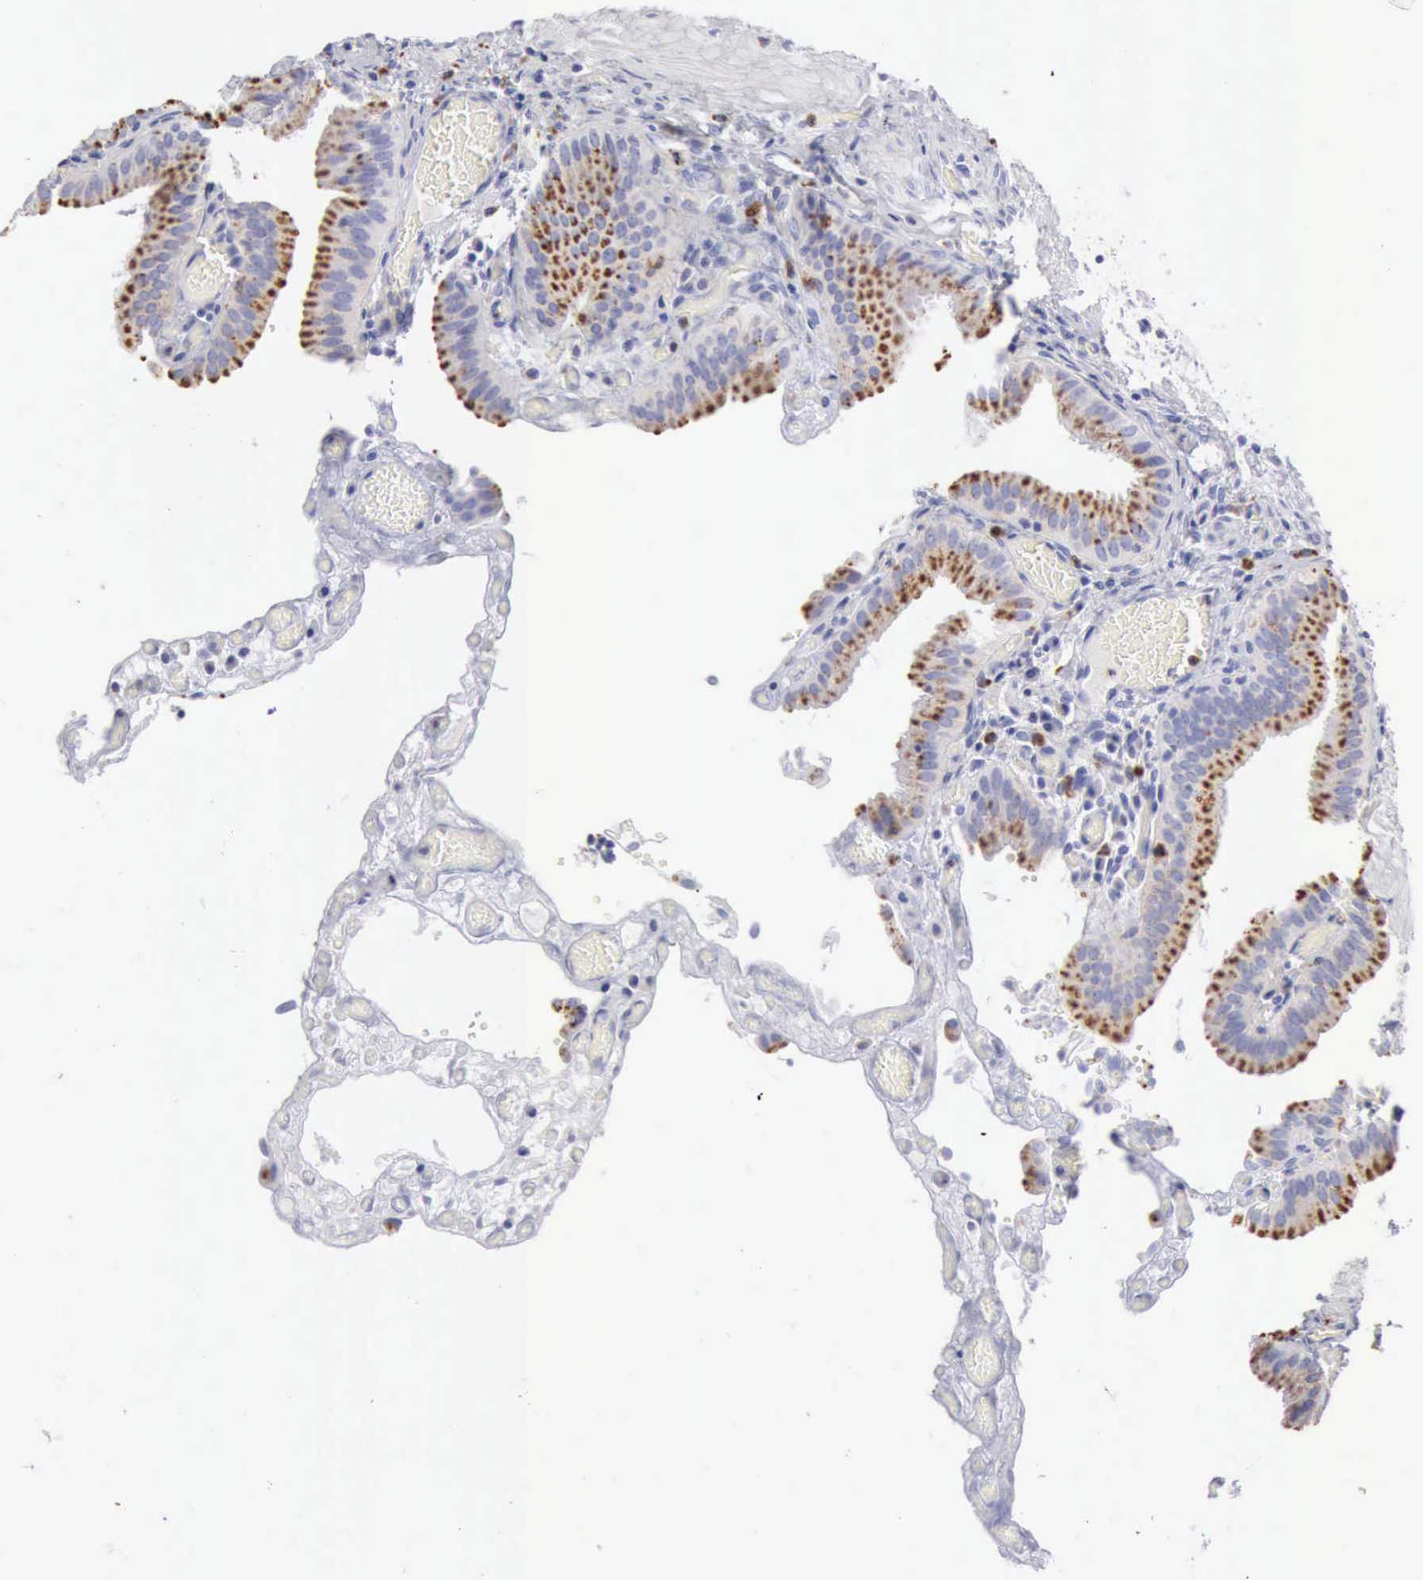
{"staining": {"intensity": "strong", "quantity": ">75%", "location": "cytoplasmic/membranous"}, "tissue": "gallbladder", "cell_type": "Glandular cells", "image_type": "normal", "snomed": [{"axis": "morphology", "description": "Normal tissue, NOS"}, {"axis": "topography", "description": "Gallbladder"}], "caption": "Gallbladder stained for a protein (brown) shows strong cytoplasmic/membranous positive positivity in approximately >75% of glandular cells.", "gene": "CTSS", "patient": {"sex": "female", "age": 75}}